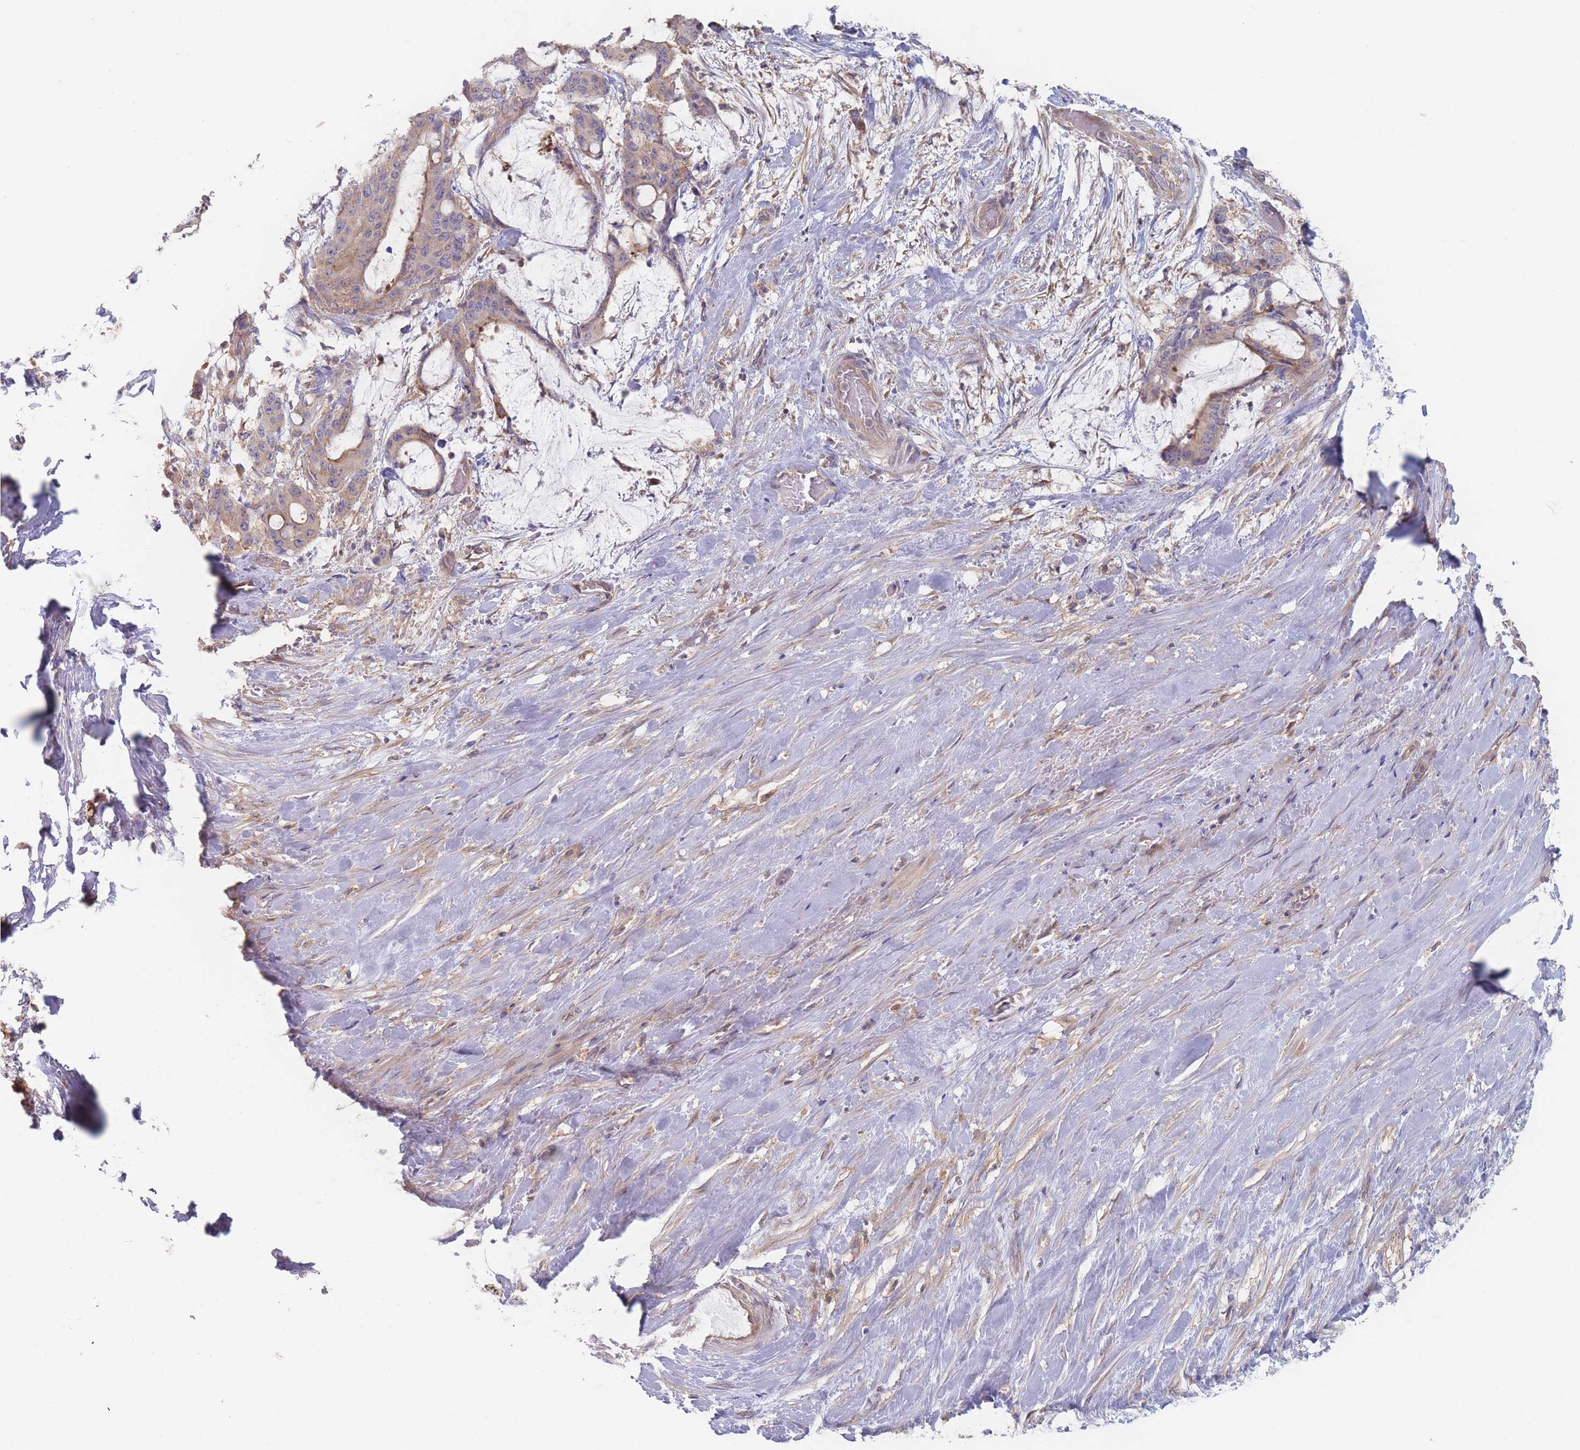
{"staining": {"intensity": "weak", "quantity": "25%-75%", "location": "cytoplasmic/membranous"}, "tissue": "liver cancer", "cell_type": "Tumor cells", "image_type": "cancer", "snomed": [{"axis": "morphology", "description": "Normal tissue, NOS"}, {"axis": "morphology", "description": "Cholangiocarcinoma"}, {"axis": "topography", "description": "Liver"}, {"axis": "topography", "description": "Peripheral nerve tissue"}], "caption": "A high-resolution micrograph shows IHC staining of liver cancer, which displays weak cytoplasmic/membranous expression in approximately 25%-75% of tumor cells.", "gene": "EFCC1", "patient": {"sex": "female", "age": 73}}